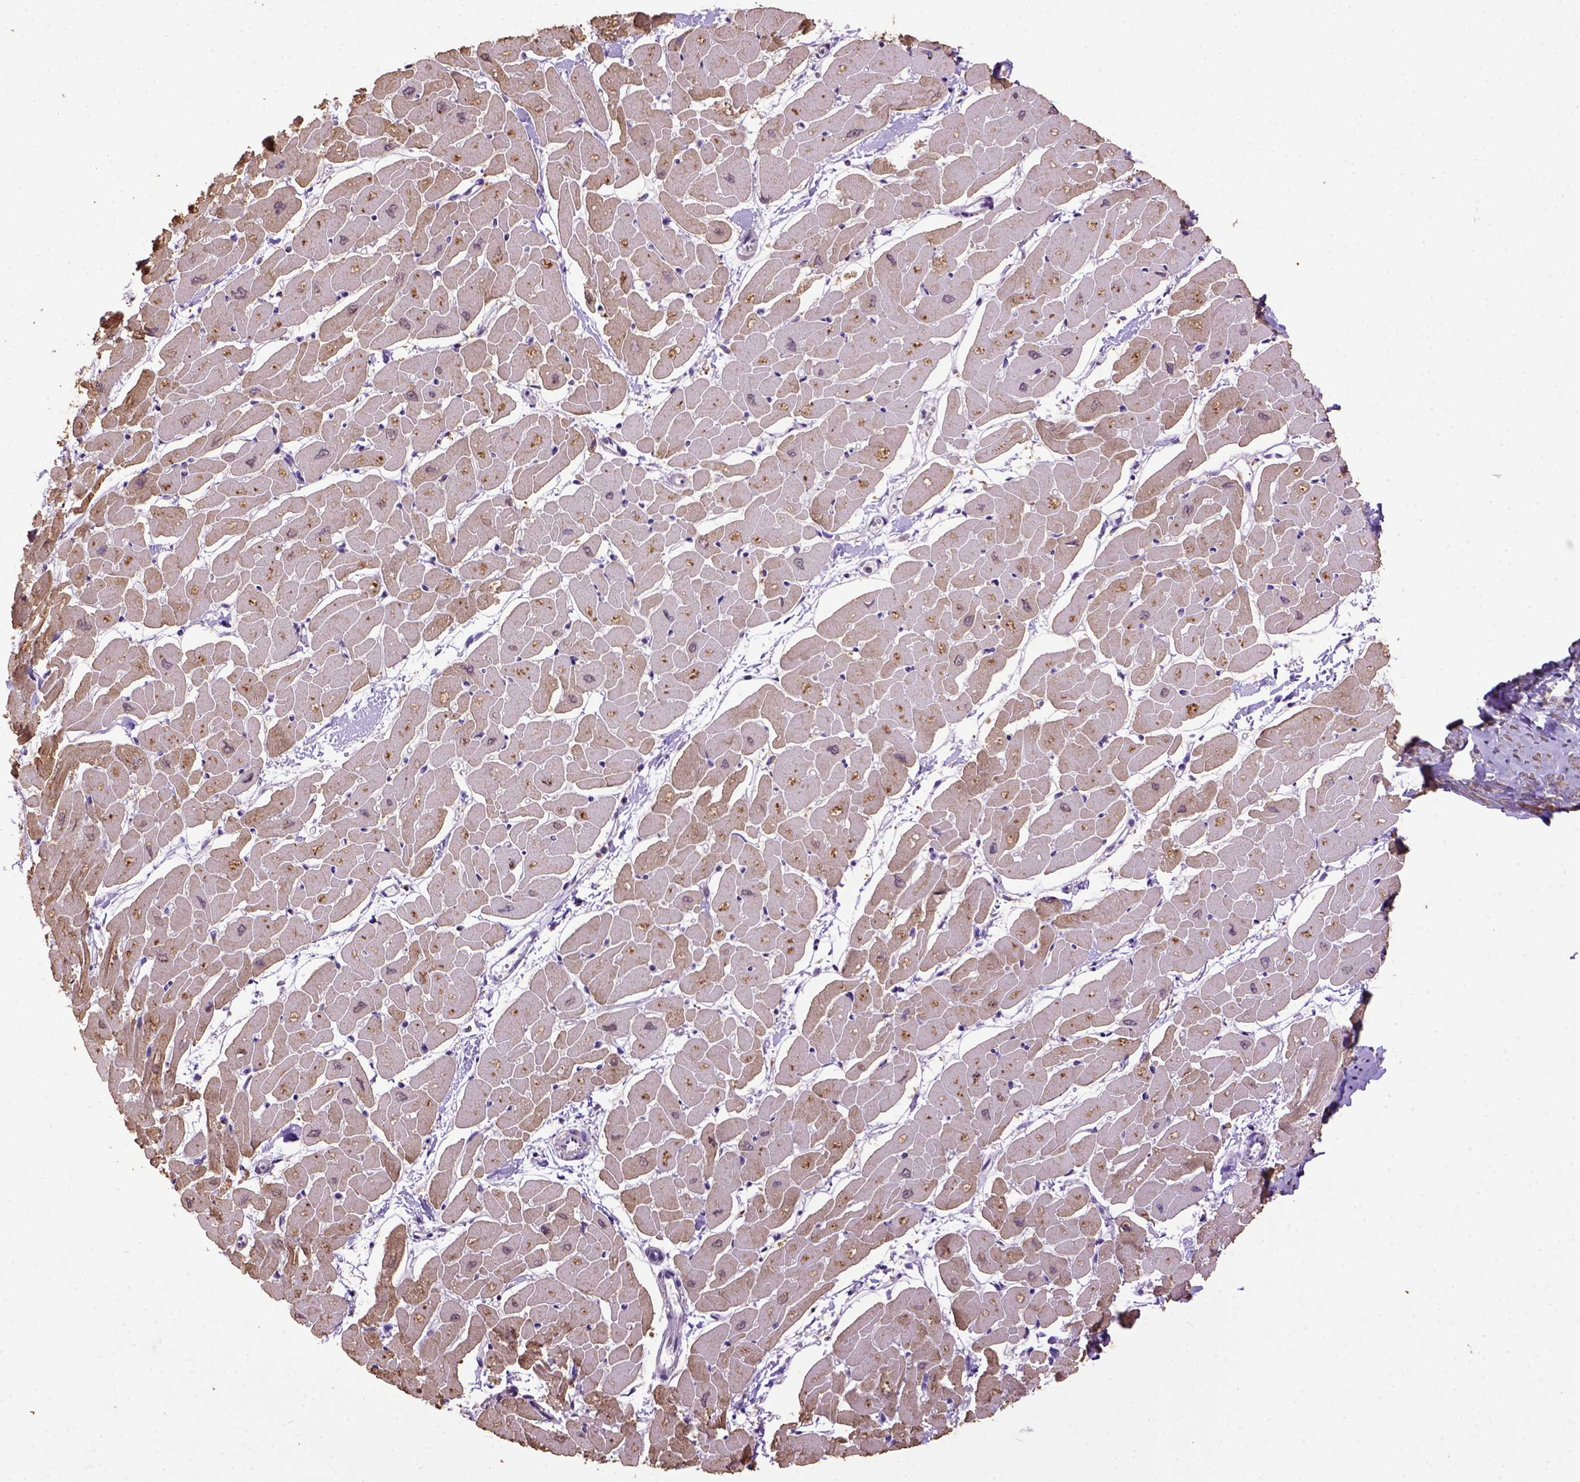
{"staining": {"intensity": "moderate", "quantity": "25%-75%", "location": "cytoplasmic/membranous"}, "tissue": "heart muscle", "cell_type": "Cardiomyocytes", "image_type": "normal", "snomed": [{"axis": "morphology", "description": "Normal tissue, NOS"}, {"axis": "topography", "description": "Heart"}], "caption": "Cardiomyocytes show moderate cytoplasmic/membranous staining in approximately 25%-75% of cells in unremarkable heart muscle. The protein of interest is shown in brown color, while the nuclei are stained blue.", "gene": "WDR17", "patient": {"sex": "male", "age": 57}}